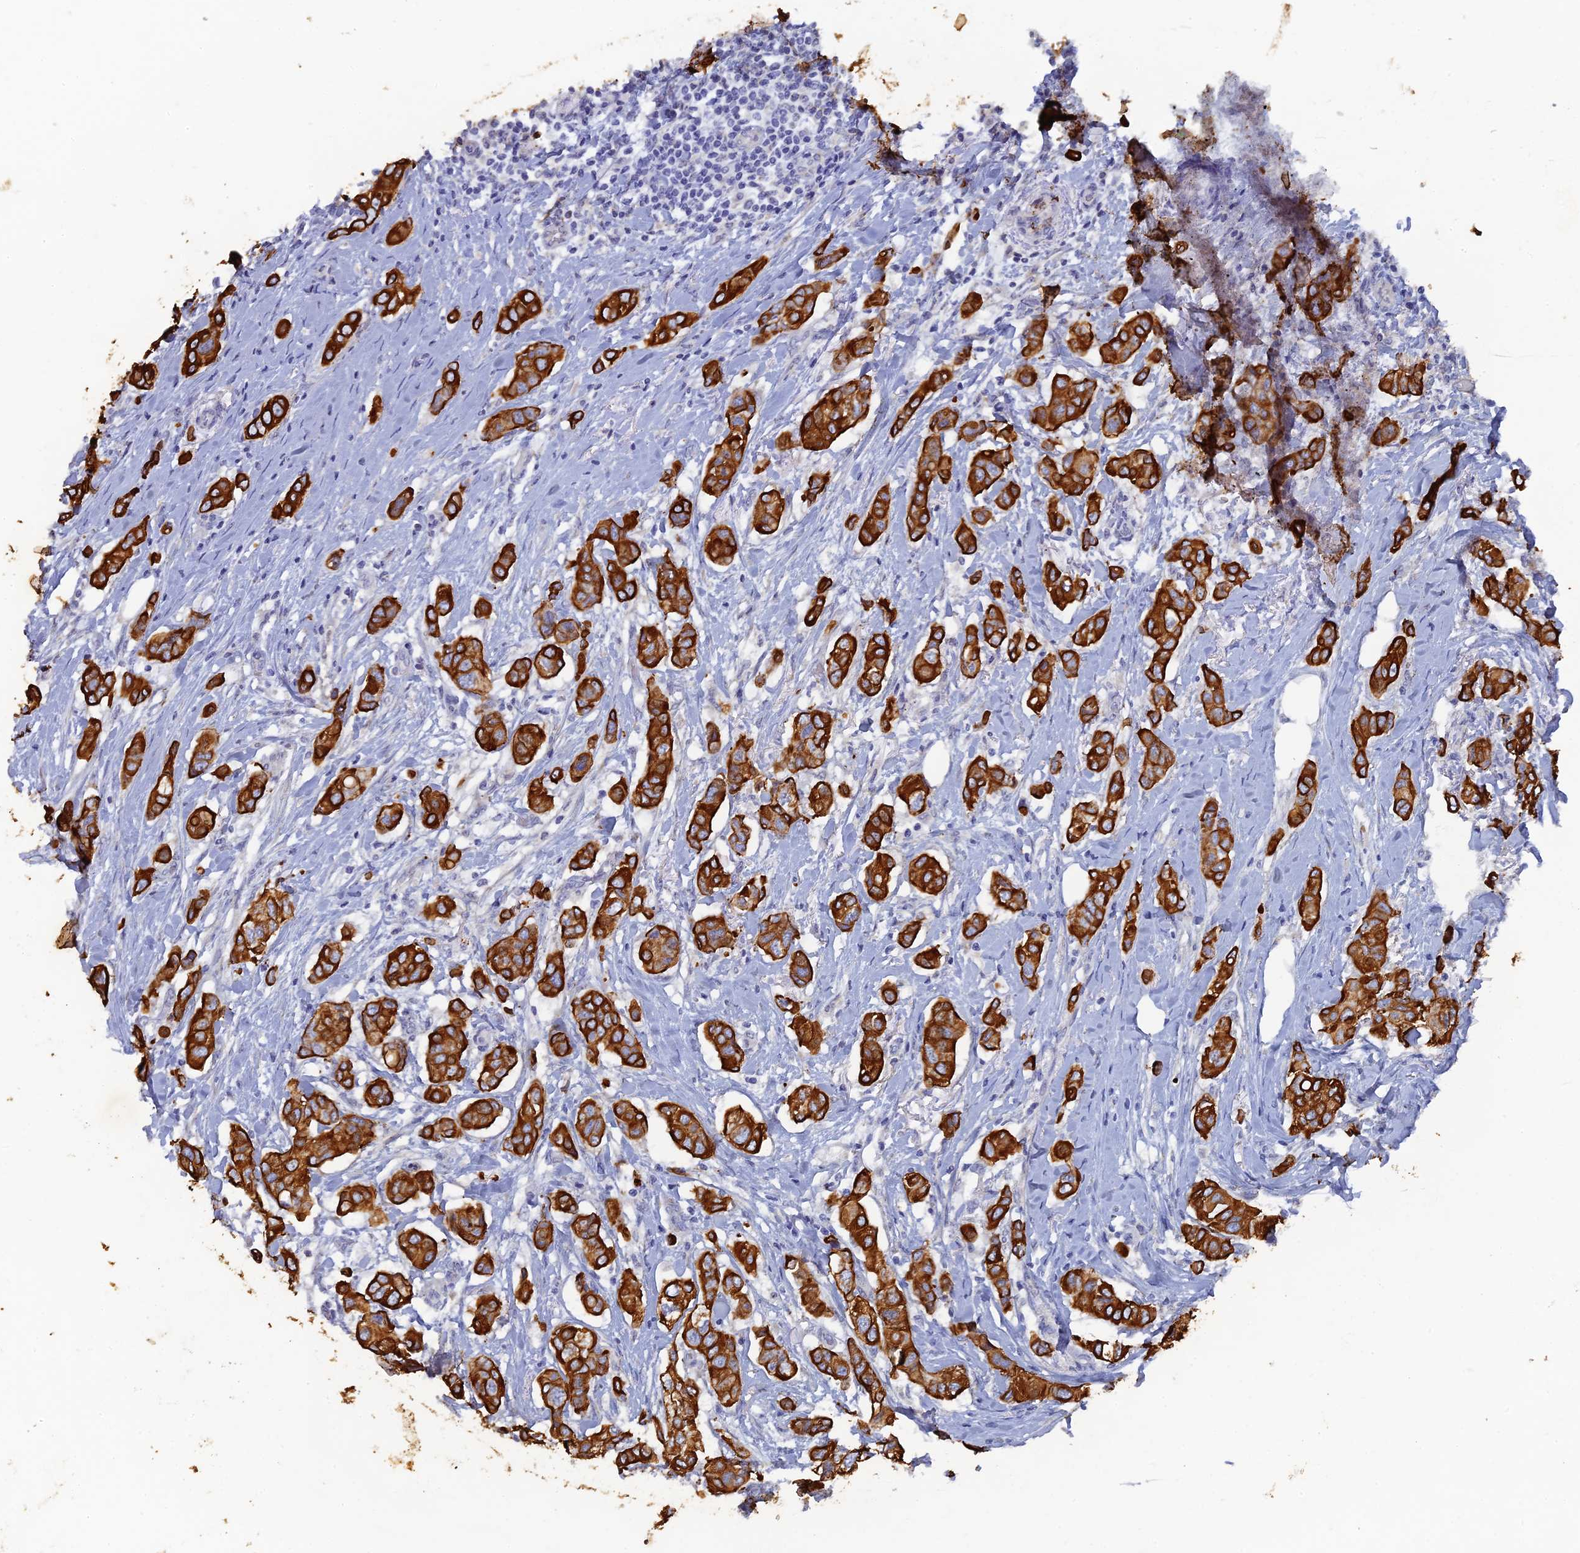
{"staining": {"intensity": "strong", "quantity": ">75%", "location": "cytoplasmic/membranous"}, "tissue": "breast cancer", "cell_type": "Tumor cells", "image_type": "cancer", "snomed": [{"axis": "morphology", "description": "Lobular carcinoma"}, {"axis": "topography", "description": "Breast"}], "caption": "Human breast cancer stained with a protein marker reveals strong staining in tumor cells.", "gene": "SRFBP1", "patient": {"sex": "female", "age": 51}}